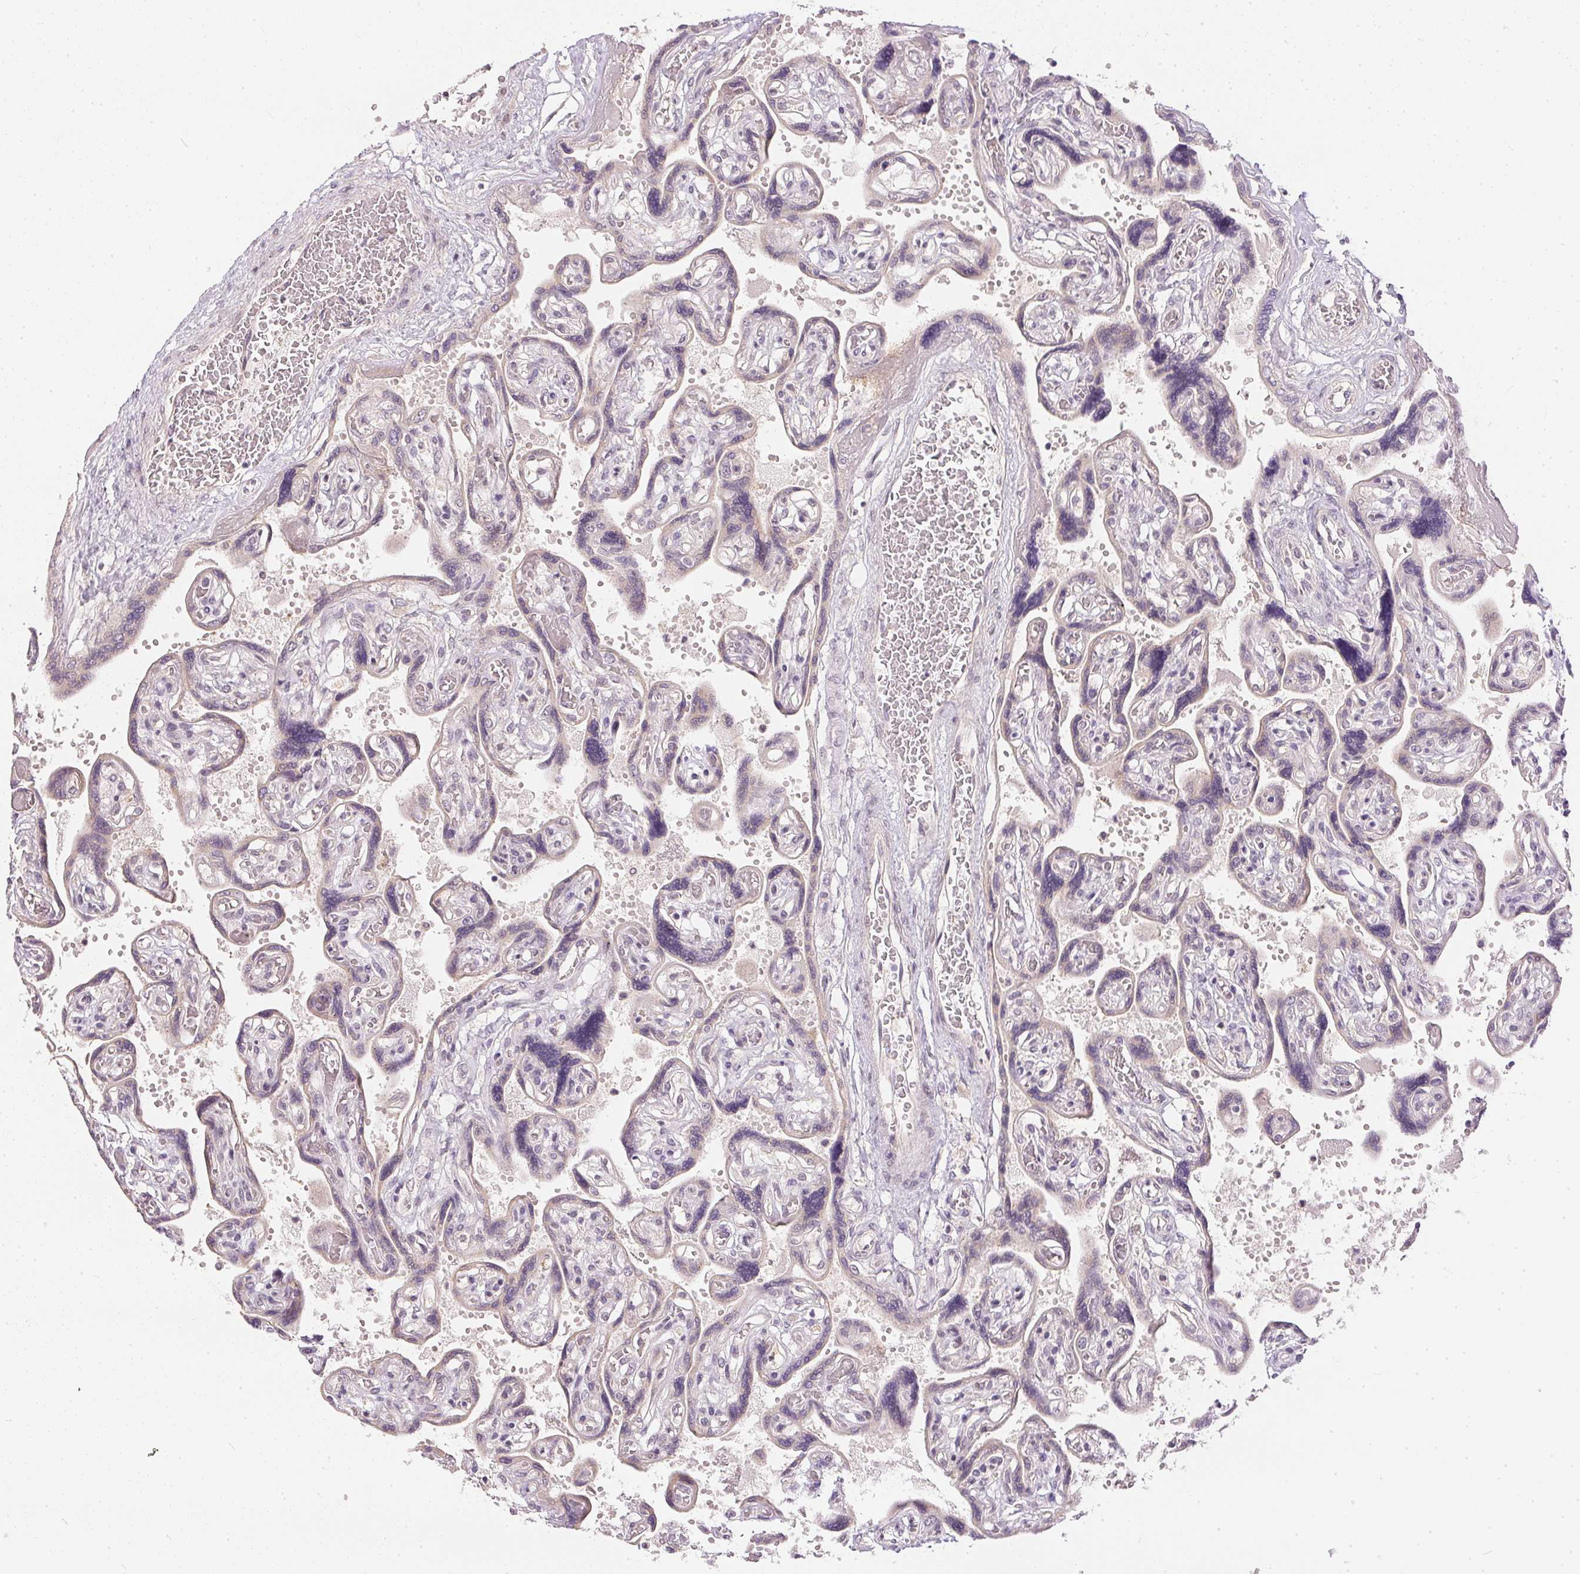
{"staining": {"intensity": "weak", "quantity": "<25%", "location": "cytoplasmic/membranous"}, "tissue": "placenta", "cell_type": "Decidual cells", "image_type": "normal", "snomed": [{"axis": "morphology", "description": "Normal tissue, NOS"}, {"axis": "topography", "description": "Placenta"}], "caption": "Immunohistochemistry (IHC) histopathology image of unremarkable human placenta stained for a protein (brown), which exhibits no staining in decidual cells.", "gene": "TTC23L", "patient": {"sex": "female", "age": 32}}